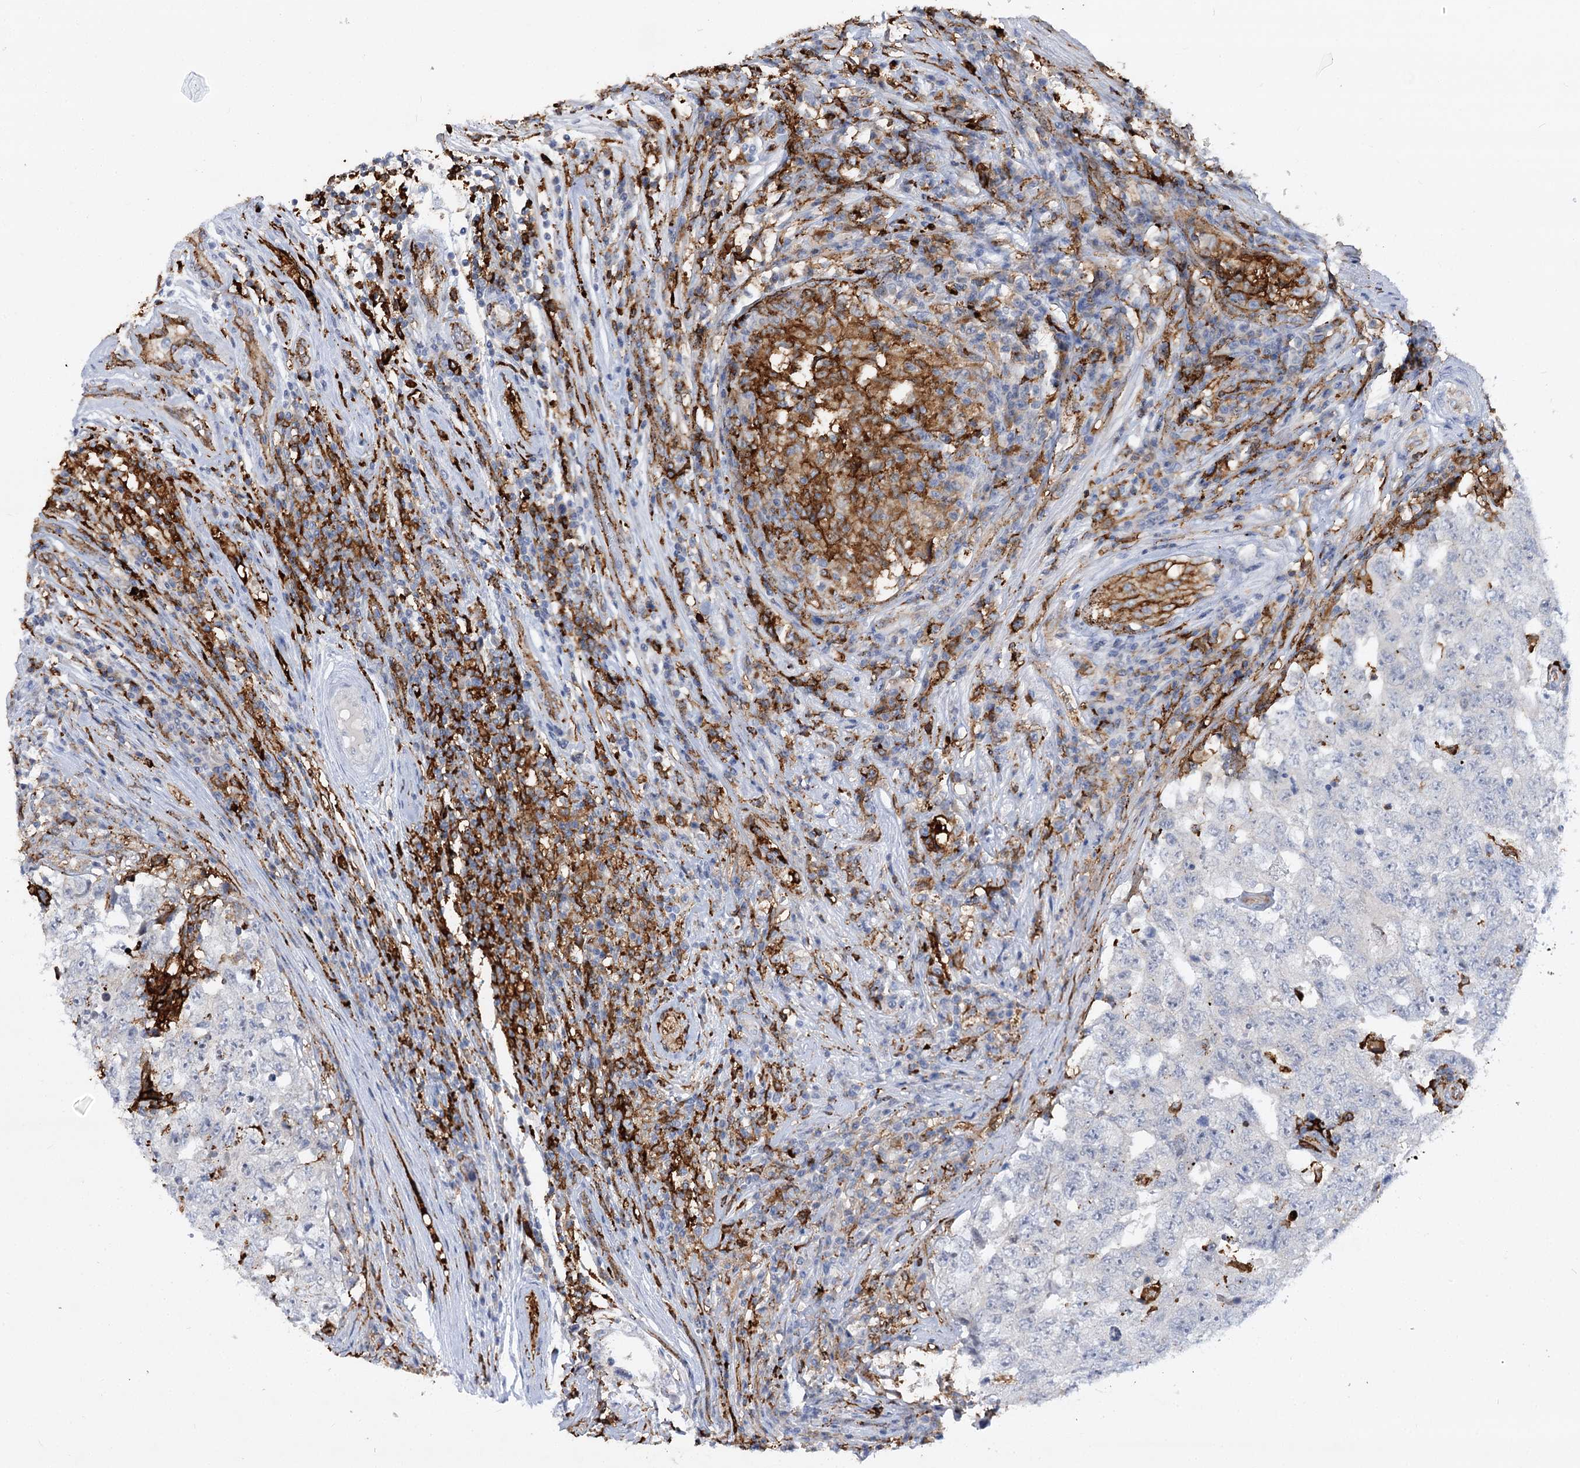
{"staining": {"intensity": "negative", "quantity": "none", "location": "none"}, "tissue": "testis cancer", "cell_type": "Tumor cells", "image_type": "cancer", "snomed": [{"axis": "morphology", "description": "Carcinoma, Embryonal, NOS"}, {"axis": "topography", "description": "Testis"}], "caption": "Tumor cells are negative for protein expression in human testis cancer. (Stains: DAB immunohistochemistry (IHC) with hematoxylin counter stain, Microscopy: brightfield microscopy at high magnification).", "gene": "PIWIL4", "patient": {"sex": "male", "age": 26}}